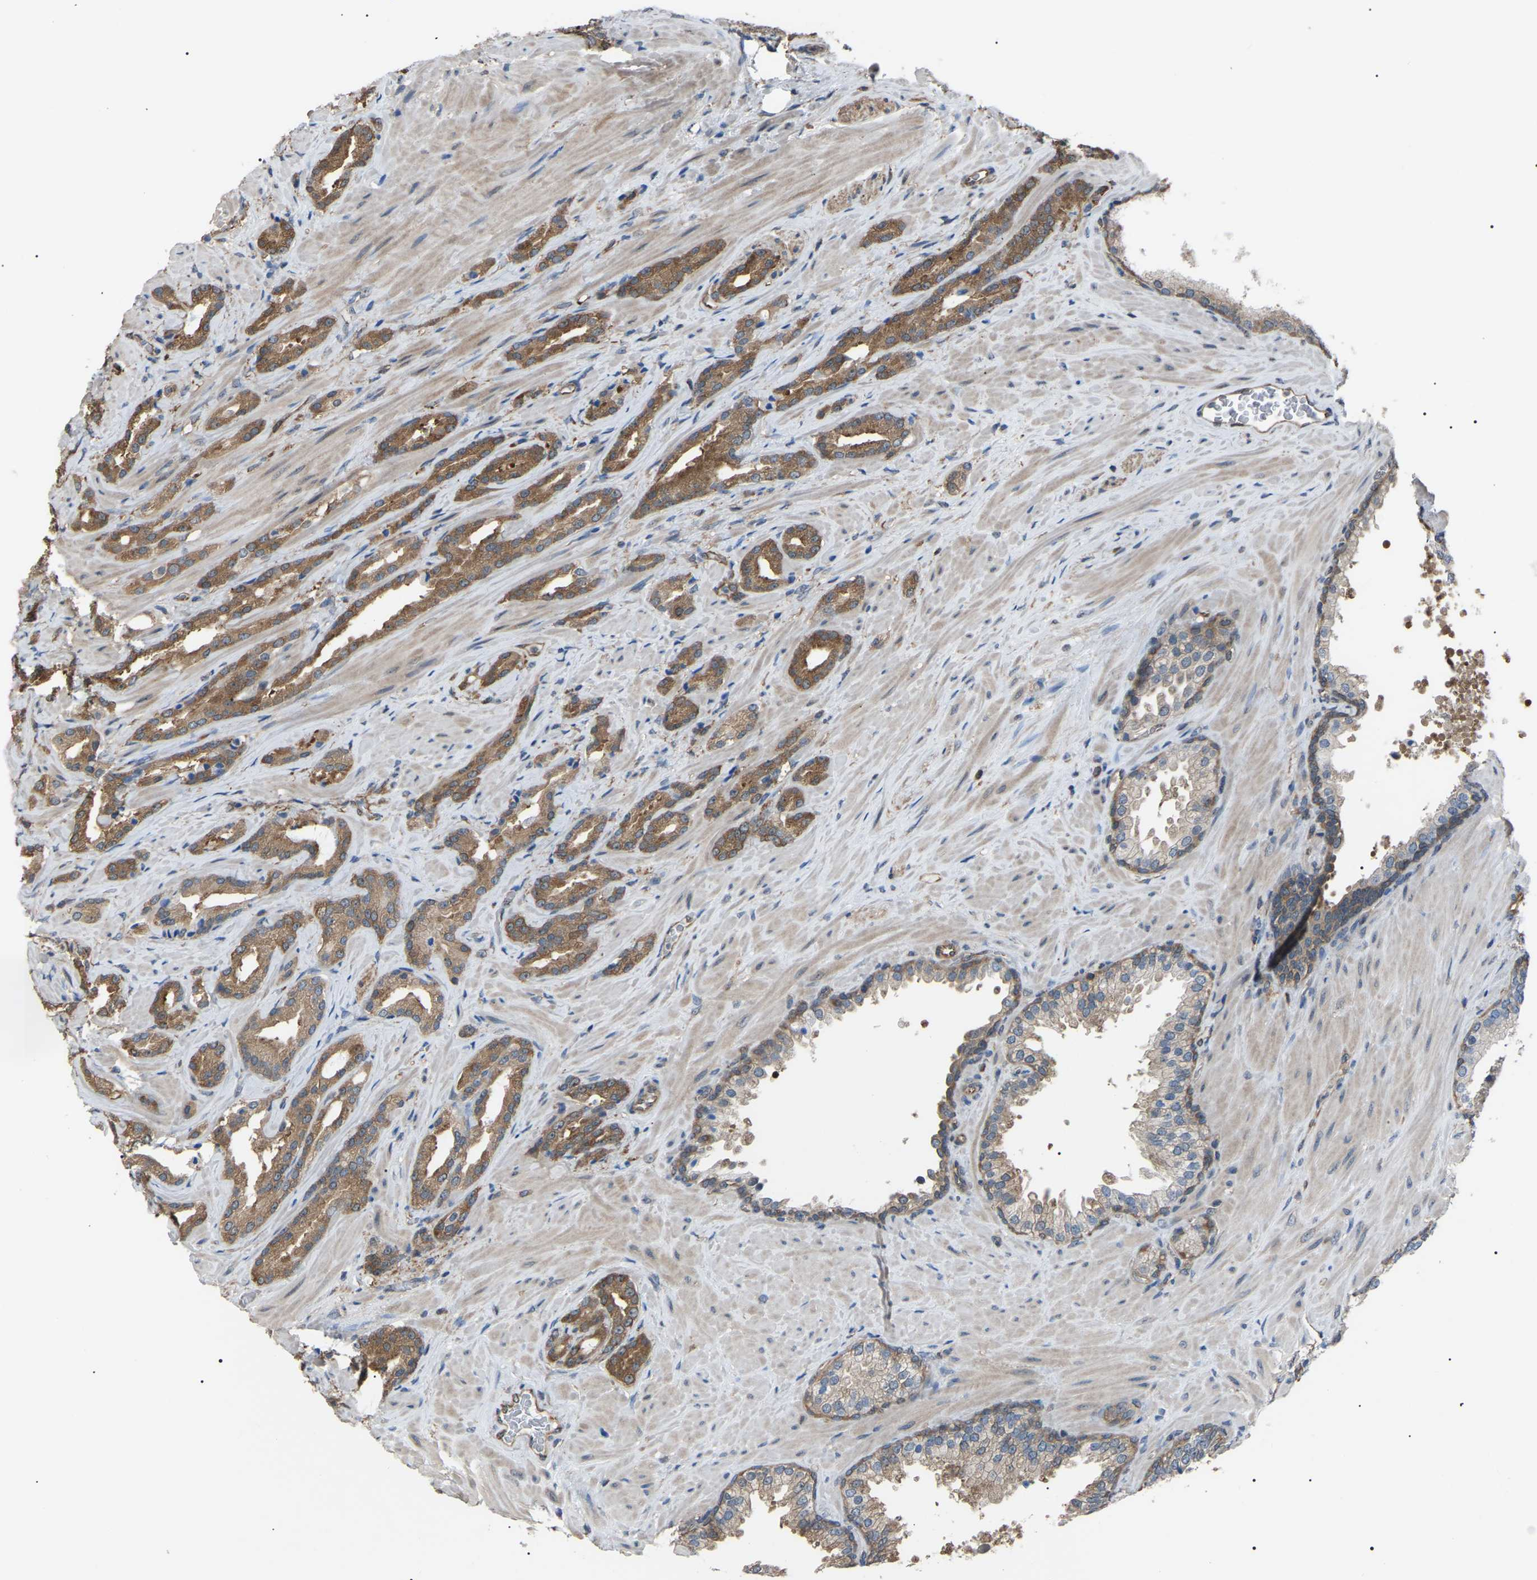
{"staining": {"intensity": "moderate", "quantity": ">75%", "location": "cytoplasmic/membranous"}, "tissue": "prostate cancer", "cell_type": "Tumor cells", "image_type": "cancer", "snomed": [{"axis": "morphology", "description": "Adenocarcinoma, High grade"}, {"axis": "topography", "description": "Prostate"}], "caption": "Adenocarcinoma (high-grade) (prostate) stained with a brown dye reveals moderate cytoplasmic/membranous positive staining in approximately >75% of tumor cells.", "gene": "PDCD5", "patient": {"sex": "male", "age": 64}}